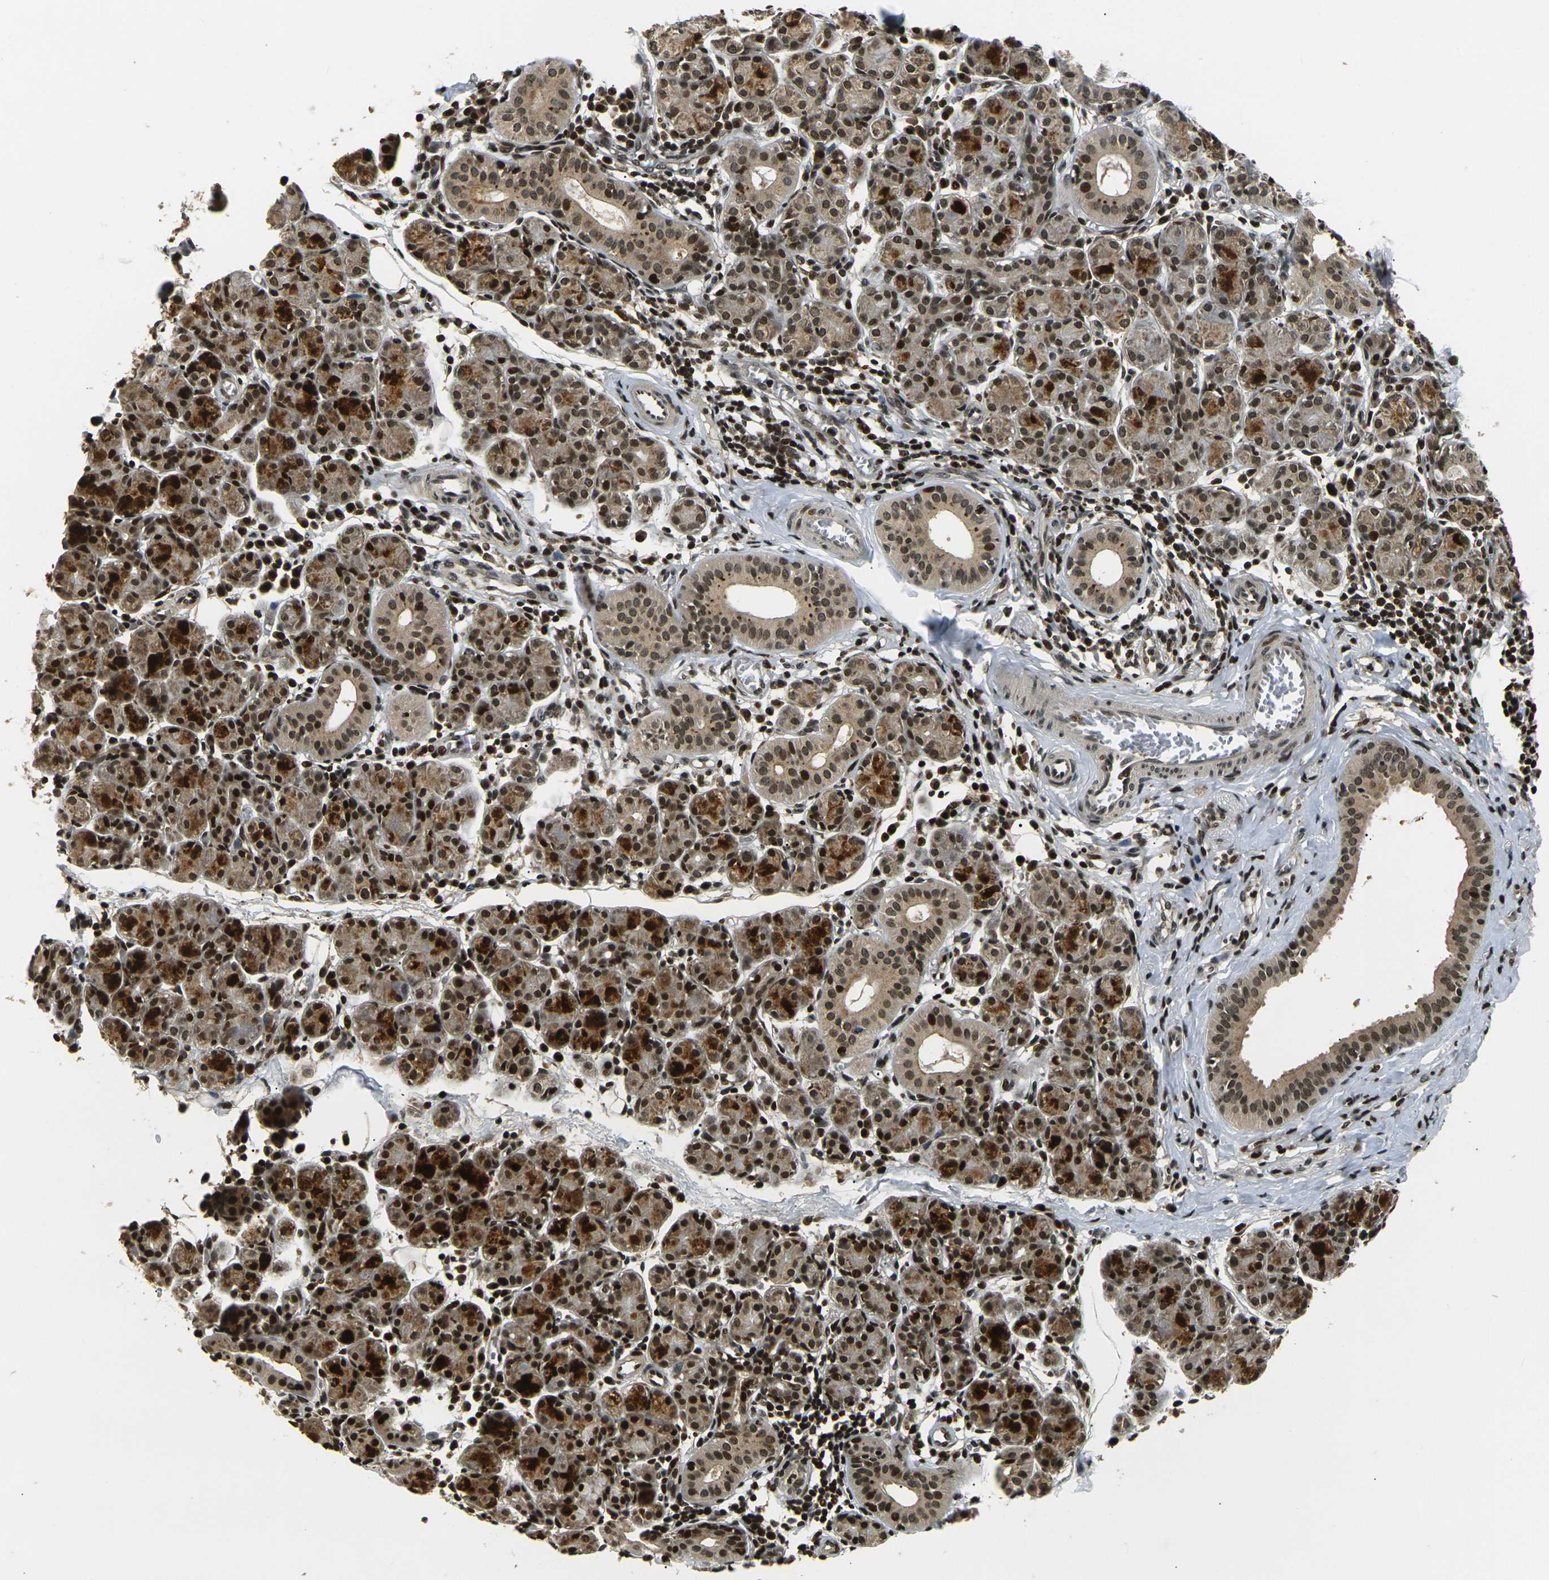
{"staining": {"intensity": "strong", "quantity": ">75%", "location": "cytoplasmic/membranous,nuclear"}, "tissue": "salivary gland", "cell_type": "Glandular cells", "image_type": "normal", "snomed": [{"axis": "morphology", "description": "Normal tissue, NOS"}, {"axis": "morphology", "description": "Inflammation, NOS"}, {"axis": "topography", "description": "Lymph node"}, {"axis": "topography", "description": "Salivary gland"}], "caption": "Immunohistochemistry (IHC) staining of unremarkable salivary gland, which shows high levels of strong cytoplasmic/membranous,nuclear positivity in approximately >75% of glandular cells indicating strong cytoplasmic/membranous,nuclear protein staining. The staining was performed using DAB (brown) for protein detection and nuclei were counterstained in hematoxylin (blue).", "gene": "ACTL6A", "patient": {"sex": "male", "age": 3}}